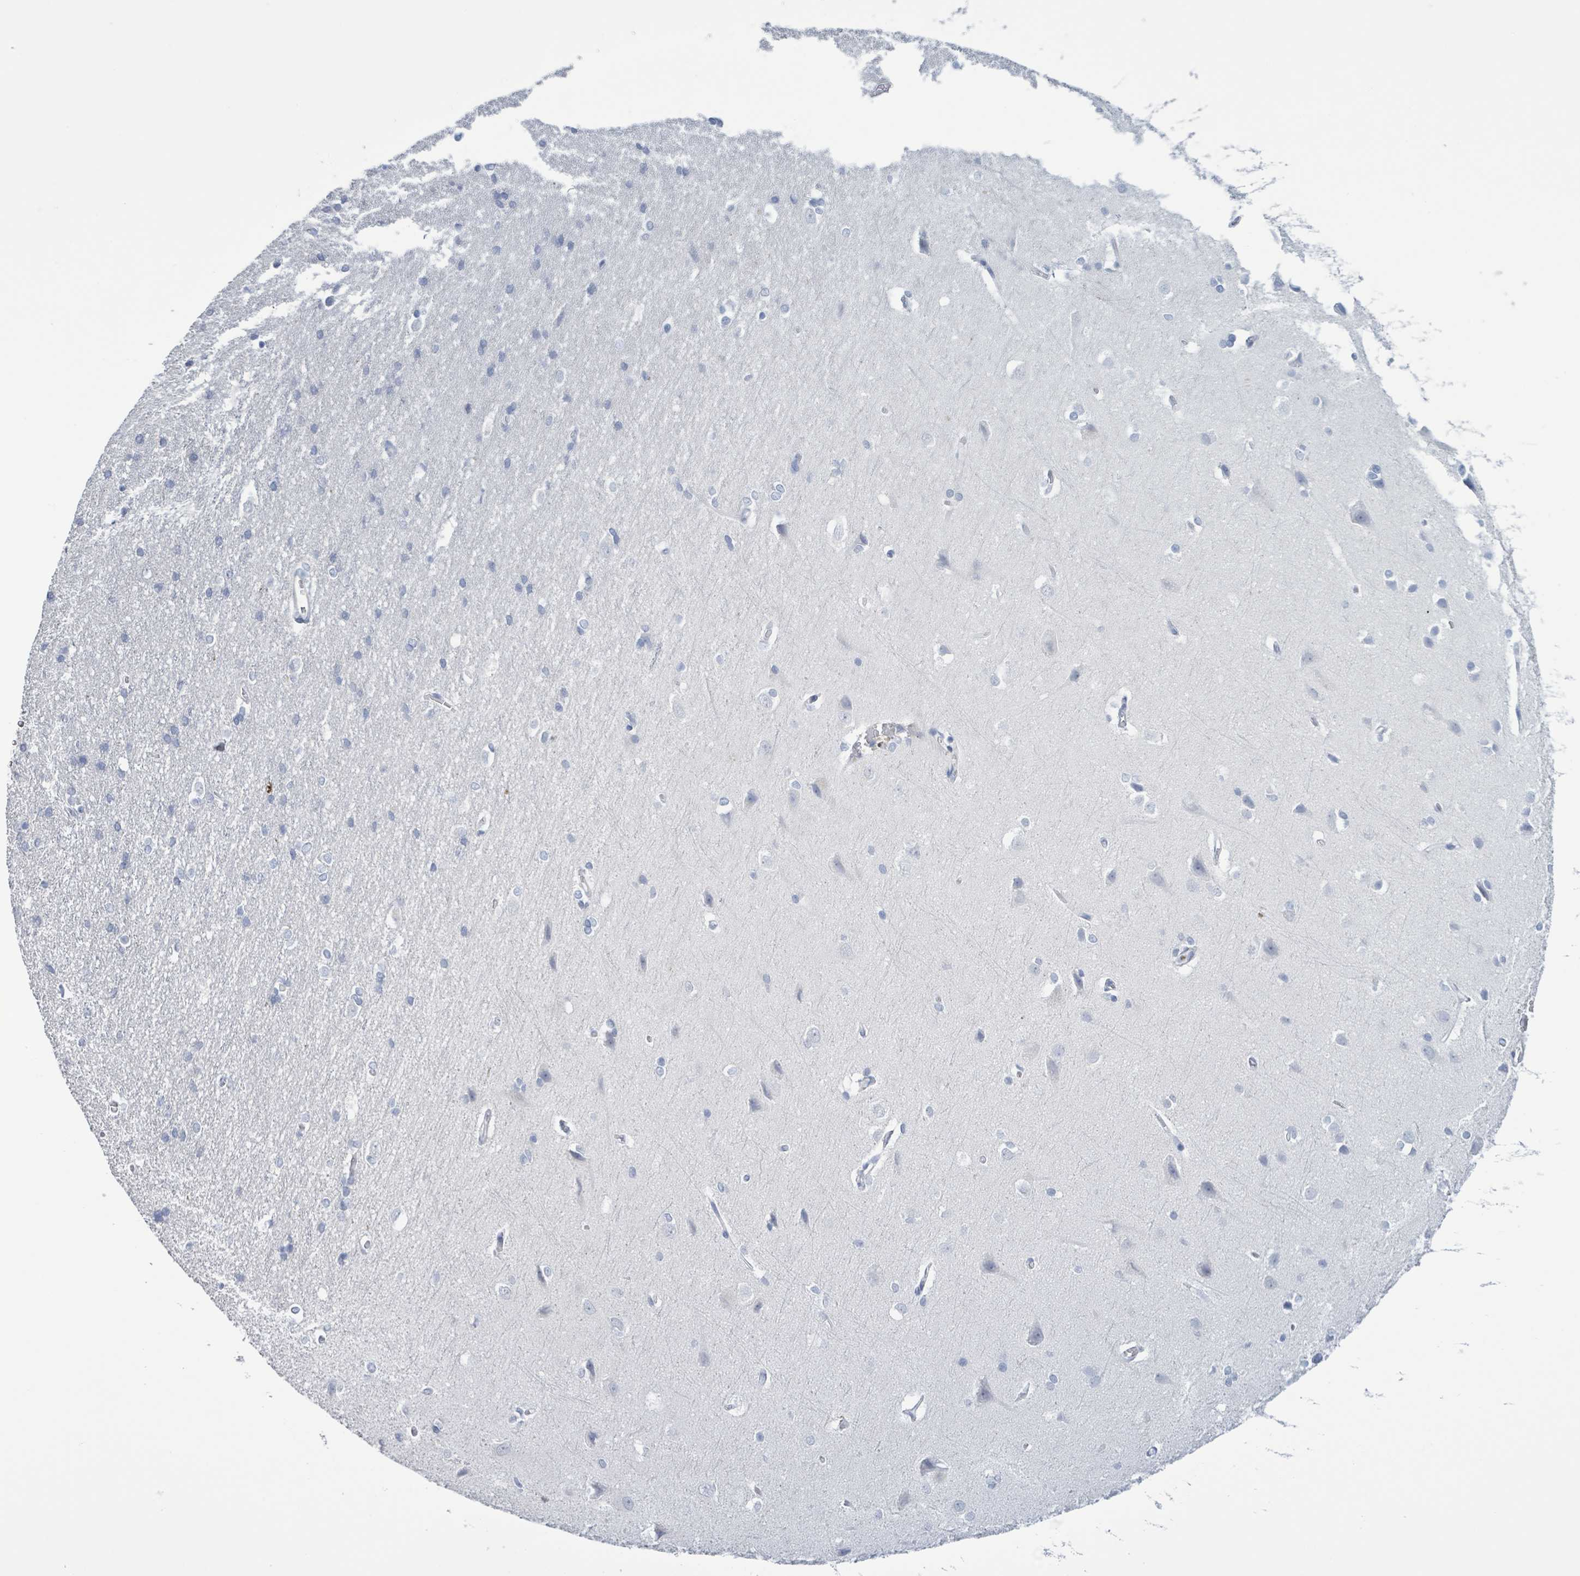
{"staining": {"intensity": "negative", "quantity": "none", "location": "none"}, "tissue": "cerebral cortex", "cell_type": "Endothelial cells", "image_type": "normal", "snomed": [{"axis": "morphology", "description": "Normal tissue, NOS"}, {"axis": "topography", "description": "Cerebral cortex"}], "caption": "This is an immunohistochemistry (IHC) image of normal cerebral cortex. There is no expression in endothelial cells.", "gene": "PKLR", "patient": {"sex": "male", "age": 37}}